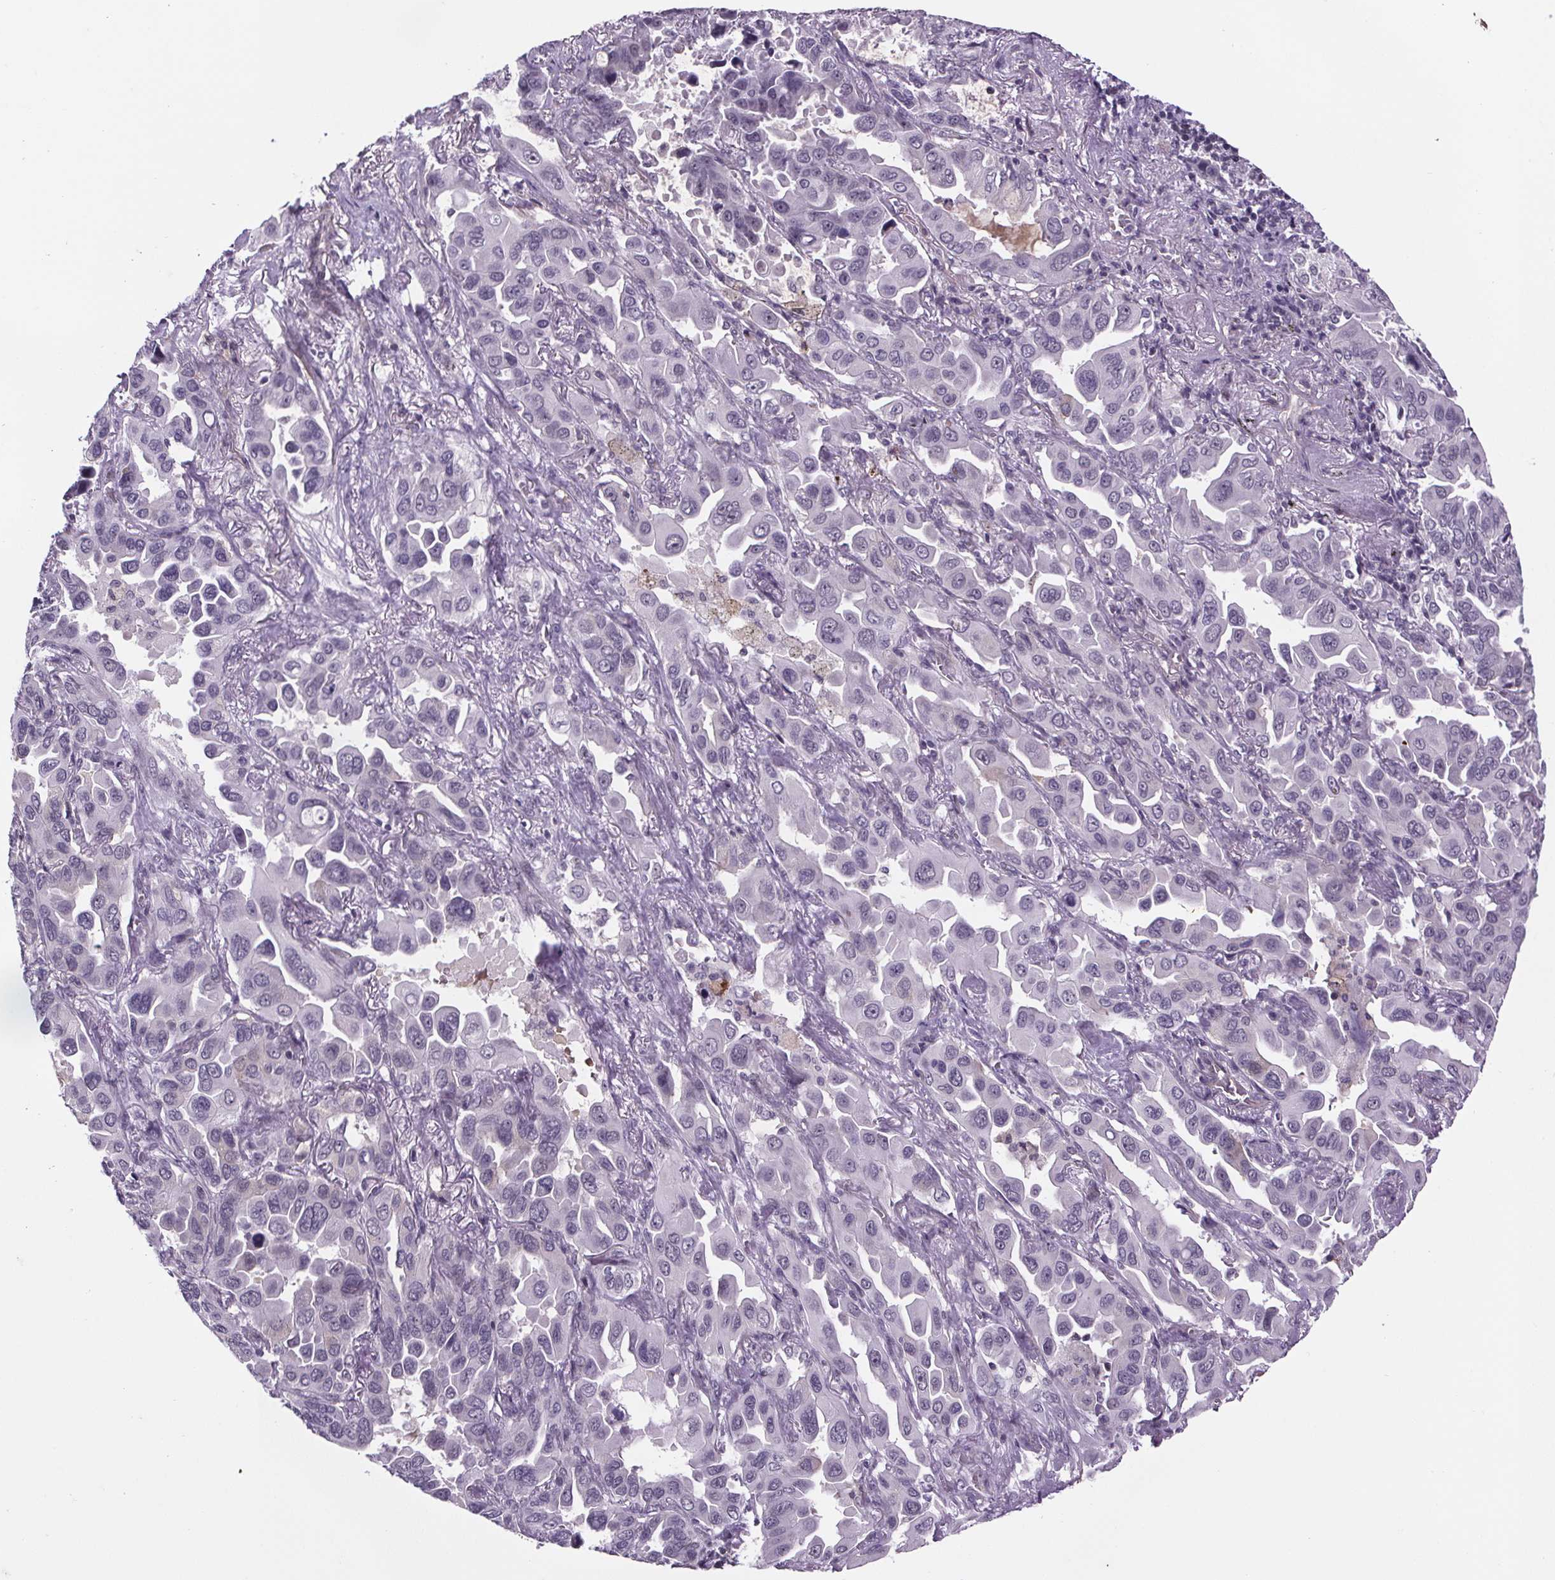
{"staining": {"intensity": "negative", "quantity": "none", "location": "none"}, "tissue": "lung cancer", "cell_type": "Tumor cells", "image_type": "cancer", "snomed": [{"axis": "morphology", "description": "Adenocarcinoma, NOS"}, {"axis": "topography", "description": "Lung"}], "caption": "High power microscopy photomicrograph of an immunohistochemistry (IHC) histopathology image of lung cancer (adenocarcinoma), revealing no significant positivity in tumor cells. The staining was performed using DAB (3,3'-diaminobenzidine) to visualize the protein expression in brown, while the nuclei were stained in blue with hematoxylin (Magnification: 20x).", "gene": "TTC12", "patient": {"sex": "male", "age": 64}}